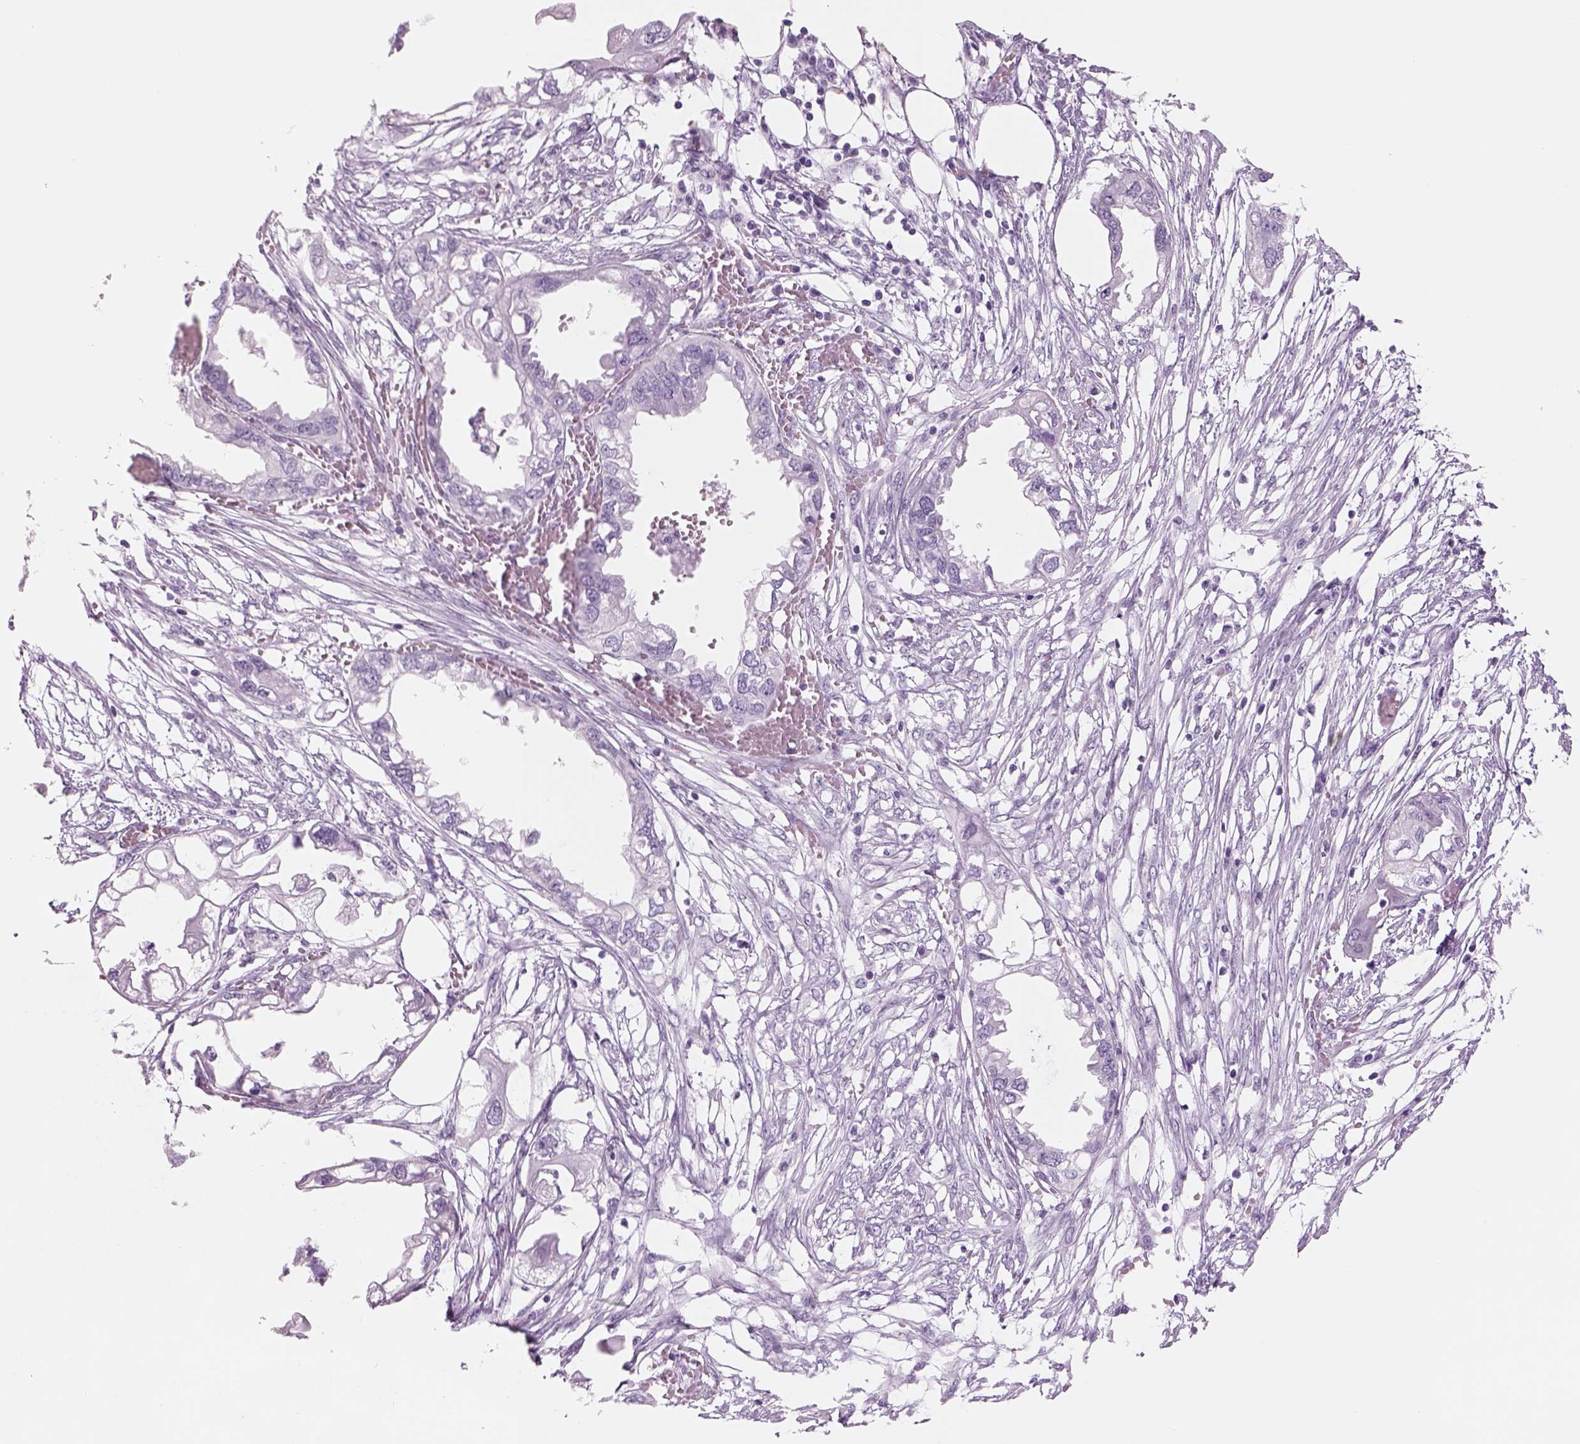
{"staining": {"intensity": "negative", "quantity": "none", "location": "none"}, "tissue": "endometrial cancer", "cell_type": "Tumor cells", "image_type": "cancer", "snomed": [{"axis": "morphology", "description": "Adenocarcinoma, NOS"}, {"axis": "morphology", "description": "Adenocarcinoma, metastatic, NOS"}, {"axis": "topography", "description": "Adipose tissue"}, {"axis": "topography", "description": "Endometrium"}], "caption": "IHC image of endometrial cancer (metastatic adenocarcinoma) stained for a protein (brown), which reveals no positivity in tumor cells. (DAB IHC visualized using brightfield microscopy, high magnification).", "gene": "RHO", "patient": {"sex": "female", "age": 67}}